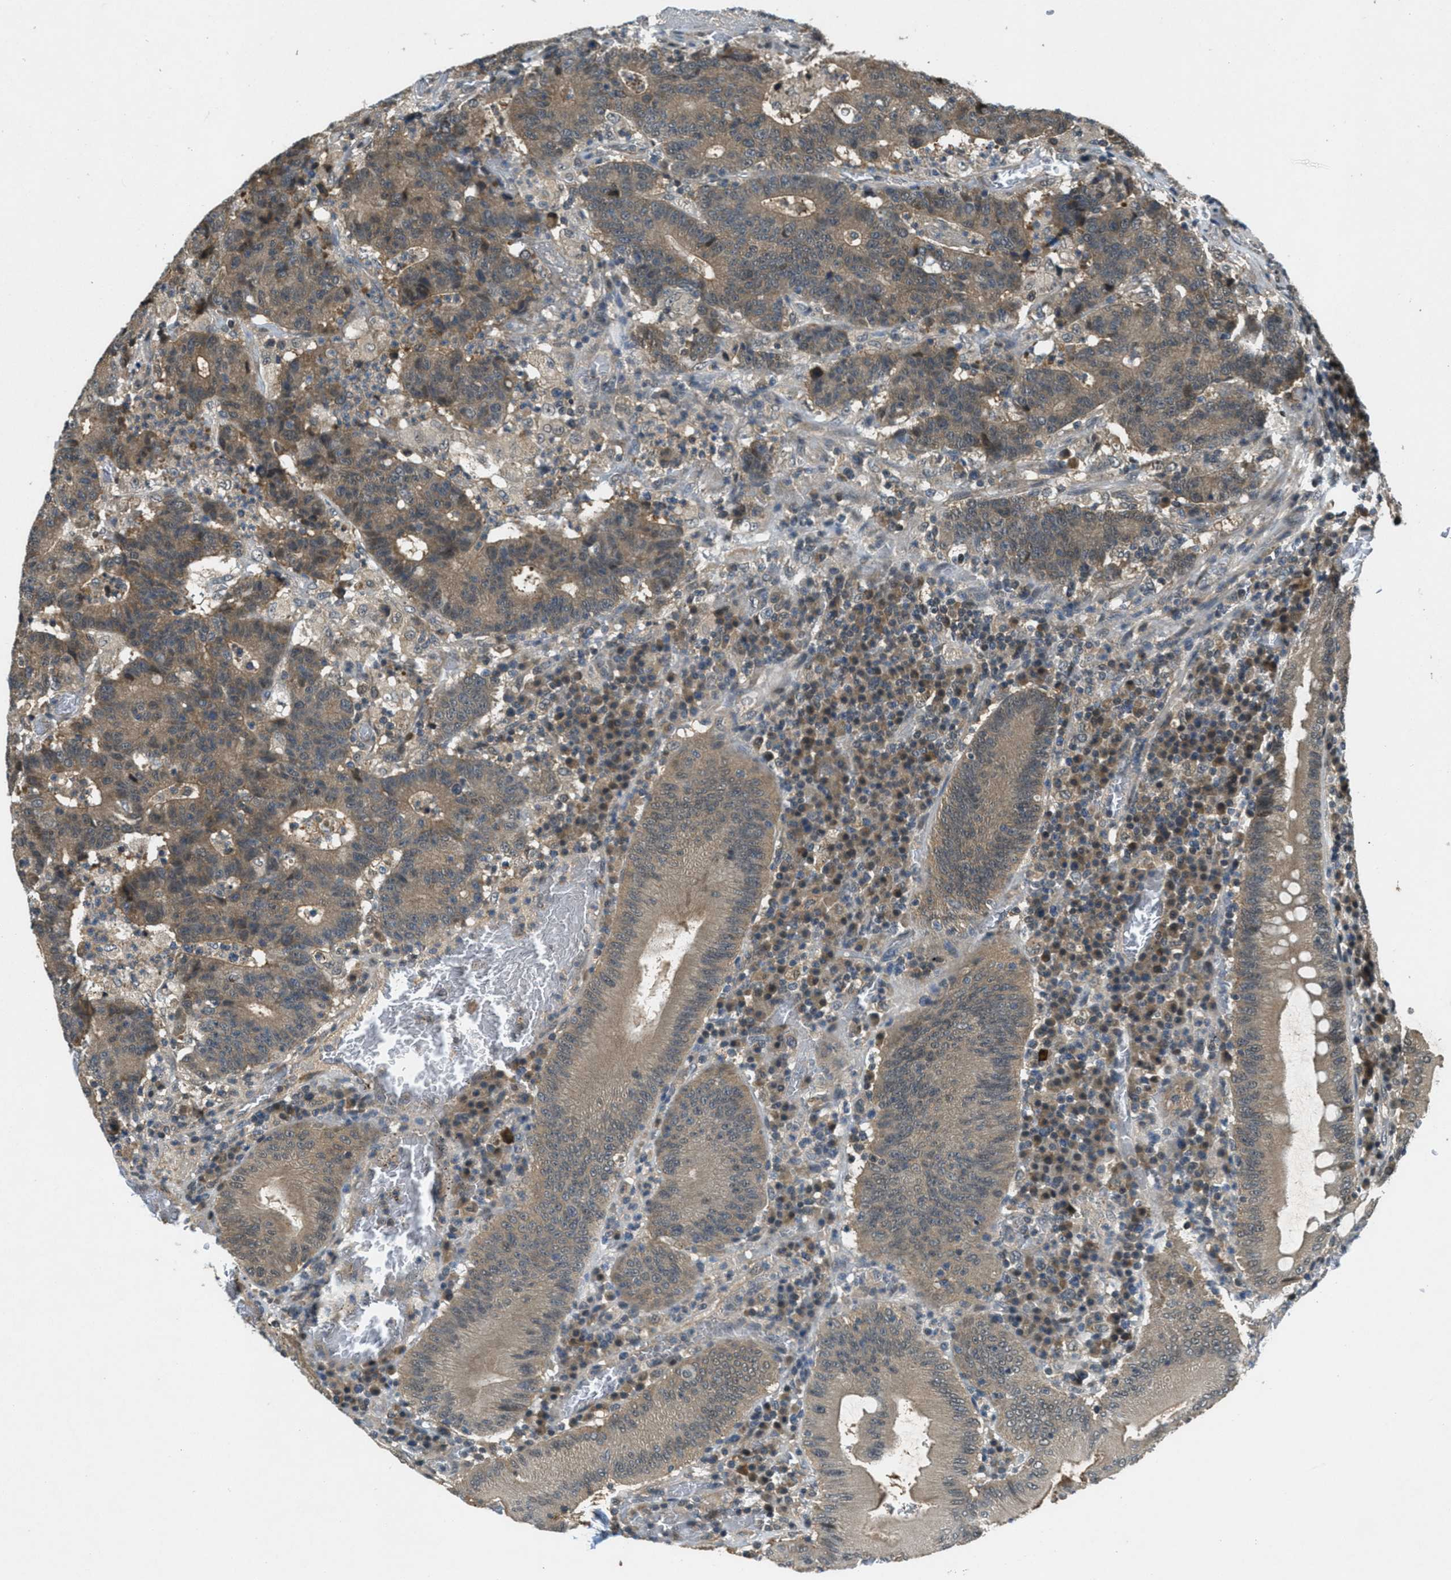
{"staining": {"intensity": "moderate", "quantity": ">75%", "location": "cytoplasmic/membranous"}, "tissue": "colorectal cancer", "cell_type": "Tumor cells", "image_type": "cancer", "snomed": [{"axis": "morphology", "description": "Normal tissue, NOS"}, {"axis": "morphology", "description": "Adenocarcinoma, NOS"}, {"axis": "topography", "description": "Colon"}], "caption": "Immunohistochemical staining of human colorectal cancer shows medium levels of moderate cytoplasmic/membranous protein expression in approximately >75% of tumor cells.", "gene": "DUSP6", "patient": {"sex": "female", "age": 75}}